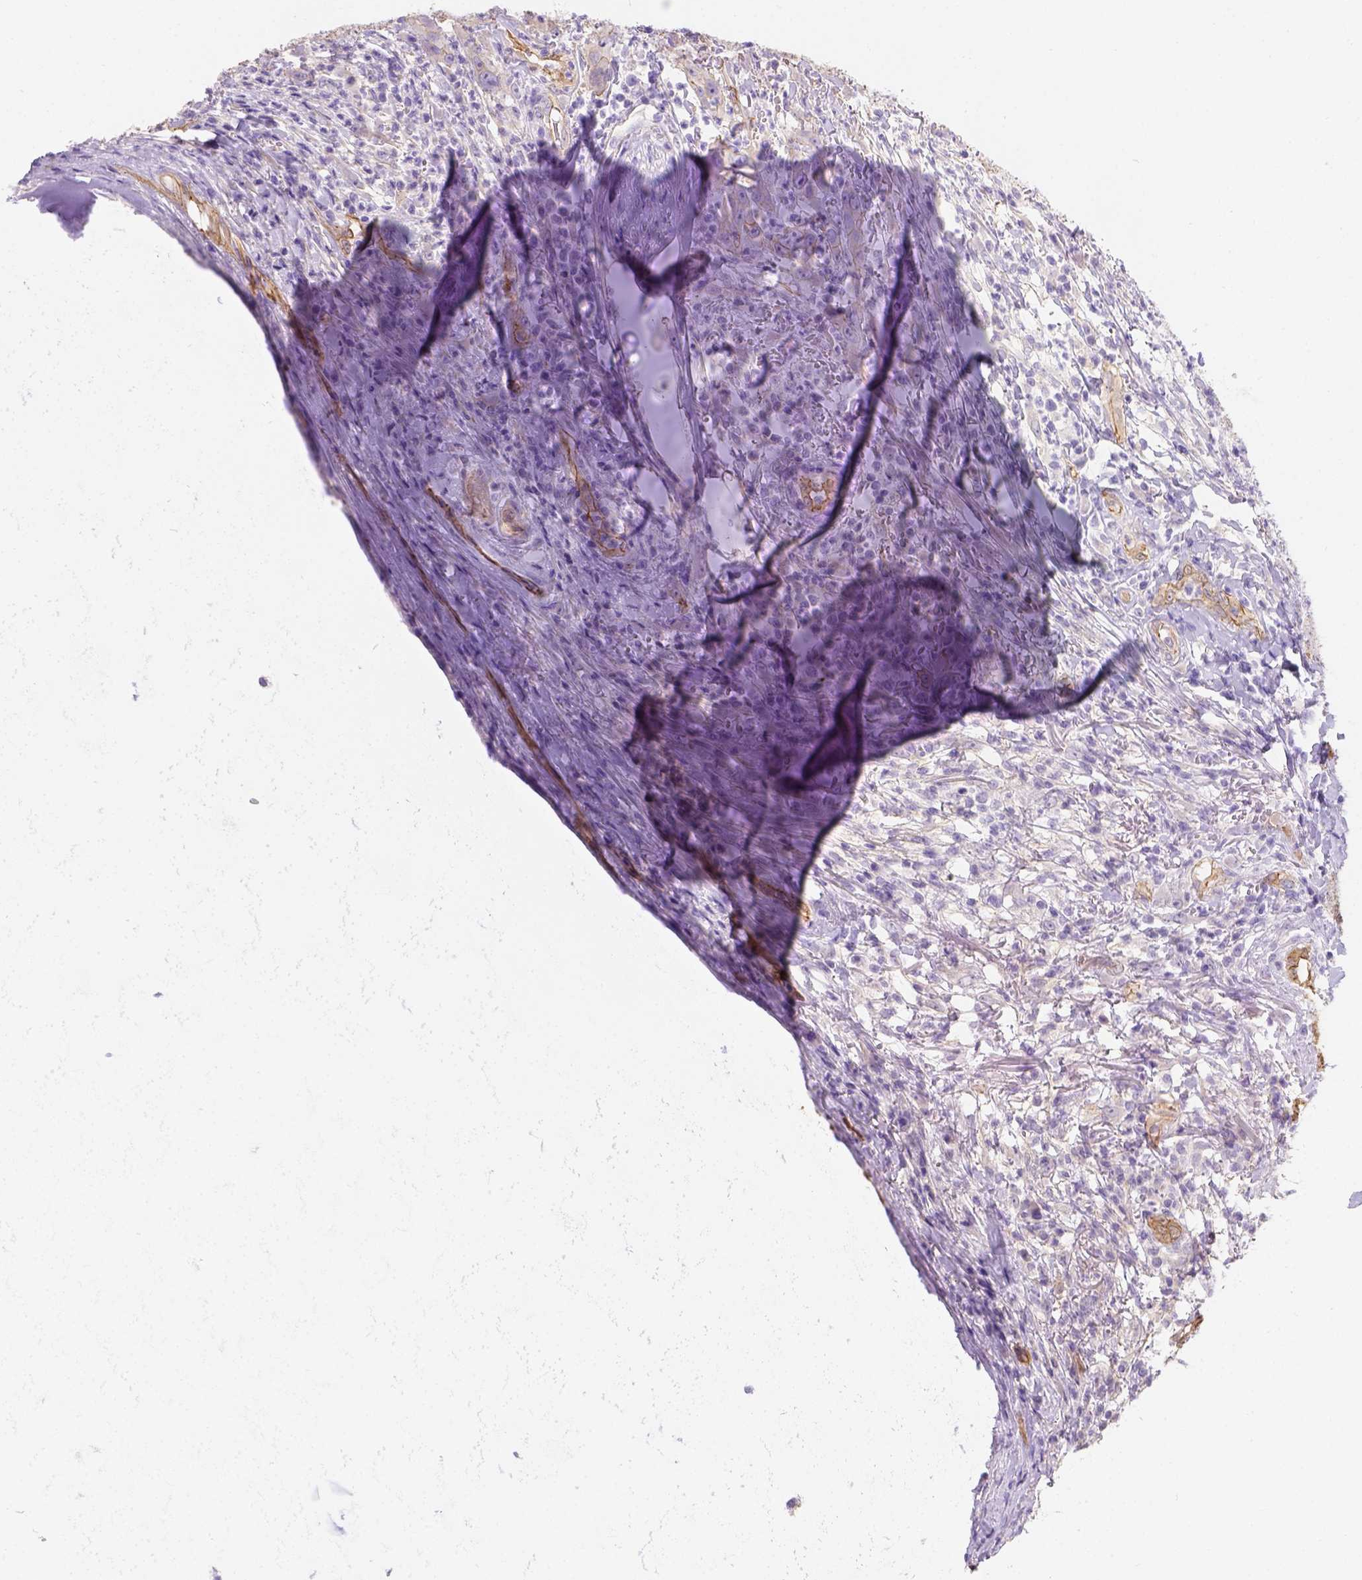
{"staining": {"intensity": "weak", "quantity": "25%-75%", "location": "cytoplasmic/membranous"}, "tissue": "head and neck cancer", "cell_type": "Tumor cells", "image_type": "cancer", "snomed": [{"axis": "morphology", "description": "Squamous cell carcinoma, NOS"}, {"axis": "topography", "description": "Skin"}, {"axis": "topography", "description": "Head-Neck"}], "caption": "Weak cytoplasmic/membranous protein positivity is identified in about 25%-75% of tumor cells in head and neck cancer.", "gene": "PHF7", "patient": {"sex": "male", "age": 80}}